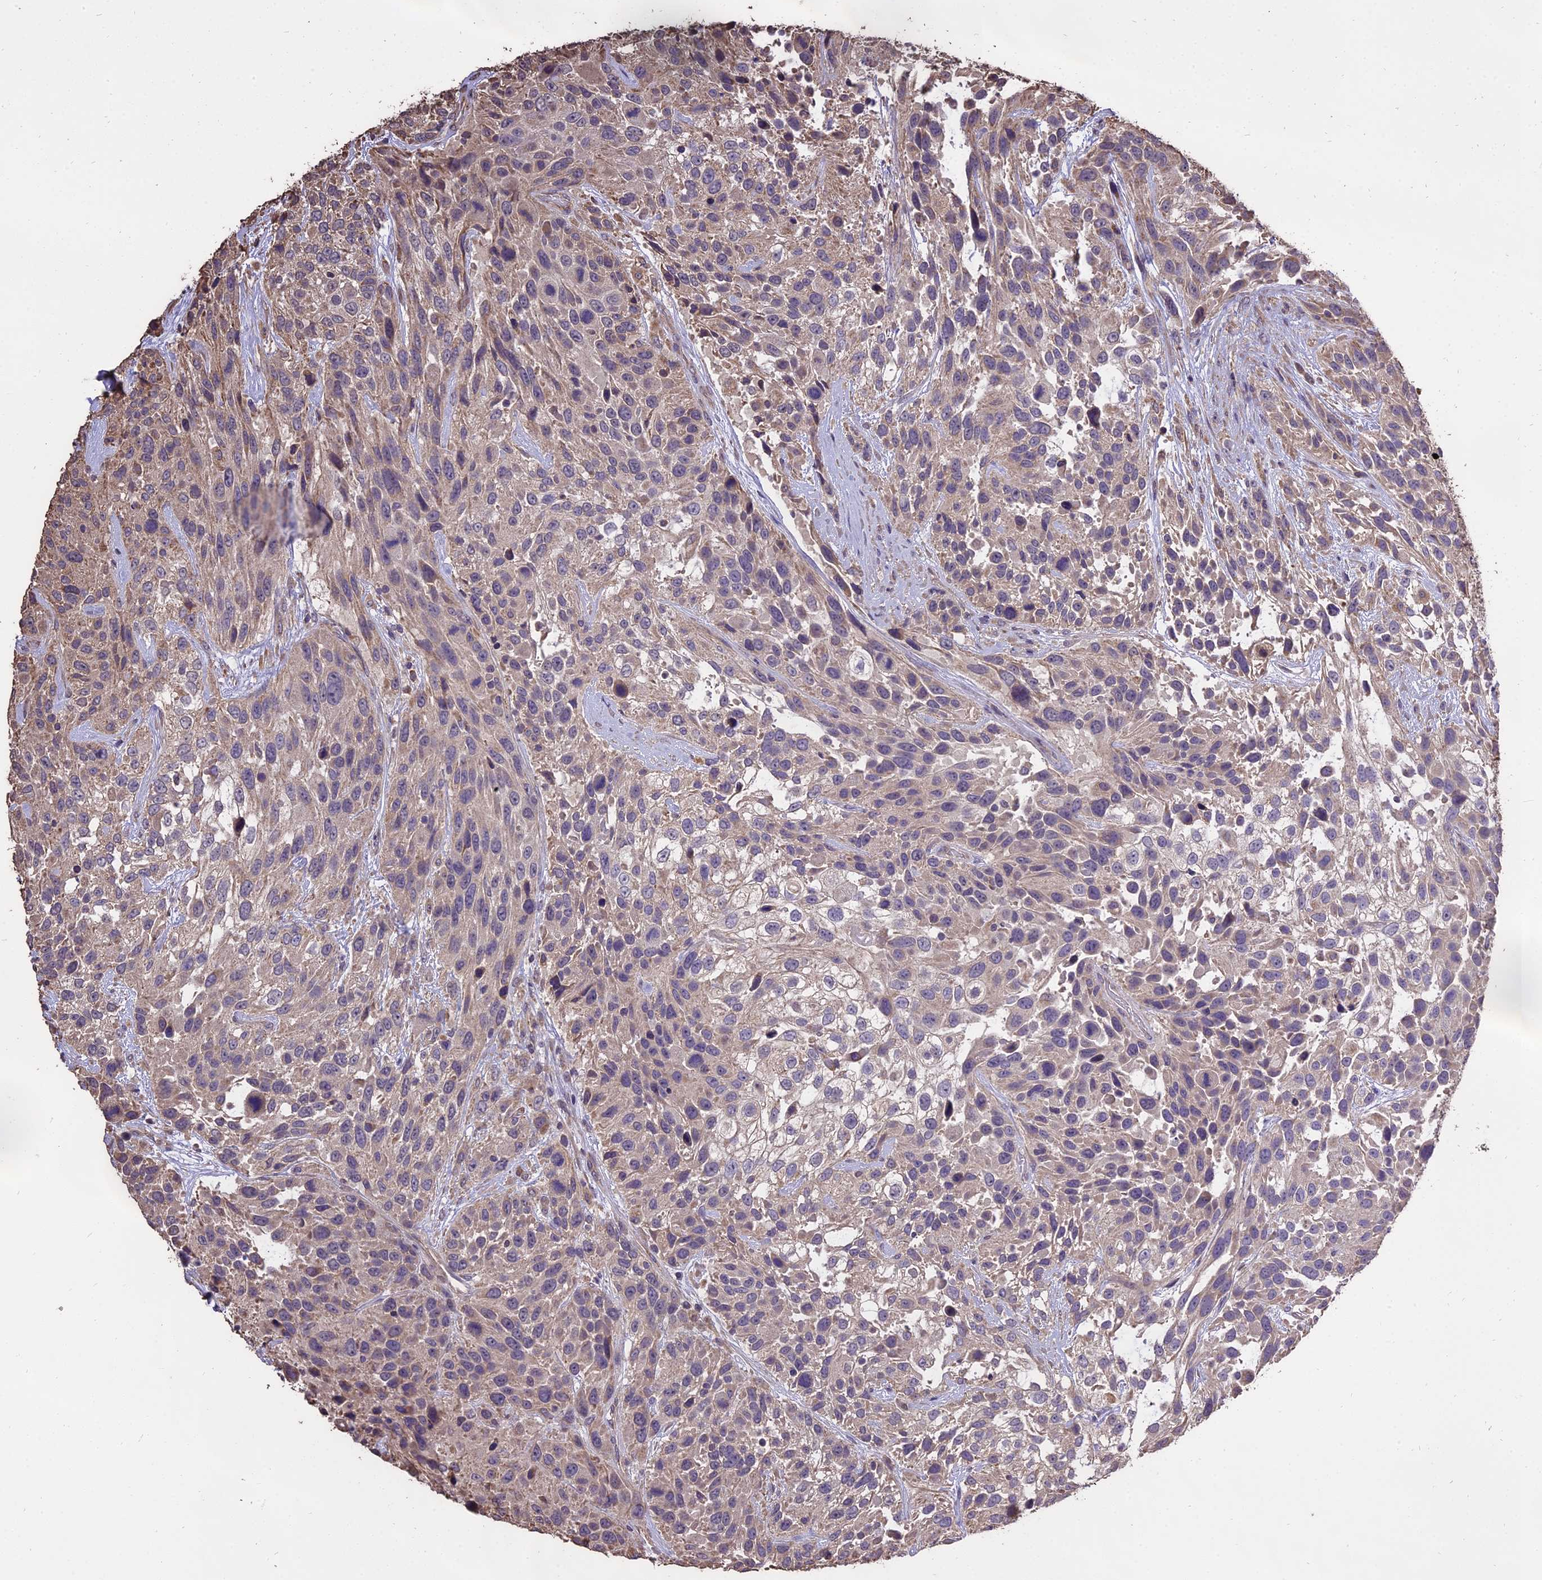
{"staining": {"intensity": "negative", "quantity": "none", "location": "none"}, "tissue": "urothelial cancer", "cell_type": "Tumor cells", "image_type": "cancer", "snomed": [{"axis": "morphology", "description": "Urothelial carcinoma, High grade"}, {"axis": "topography", "description": "Urinary bladder"}], "caption": "The micrograph displays no staining of tumor cells in urothelial cancer.", "gene": "PGPEP1L", "patient": {"sex": "female", "age": 70}}